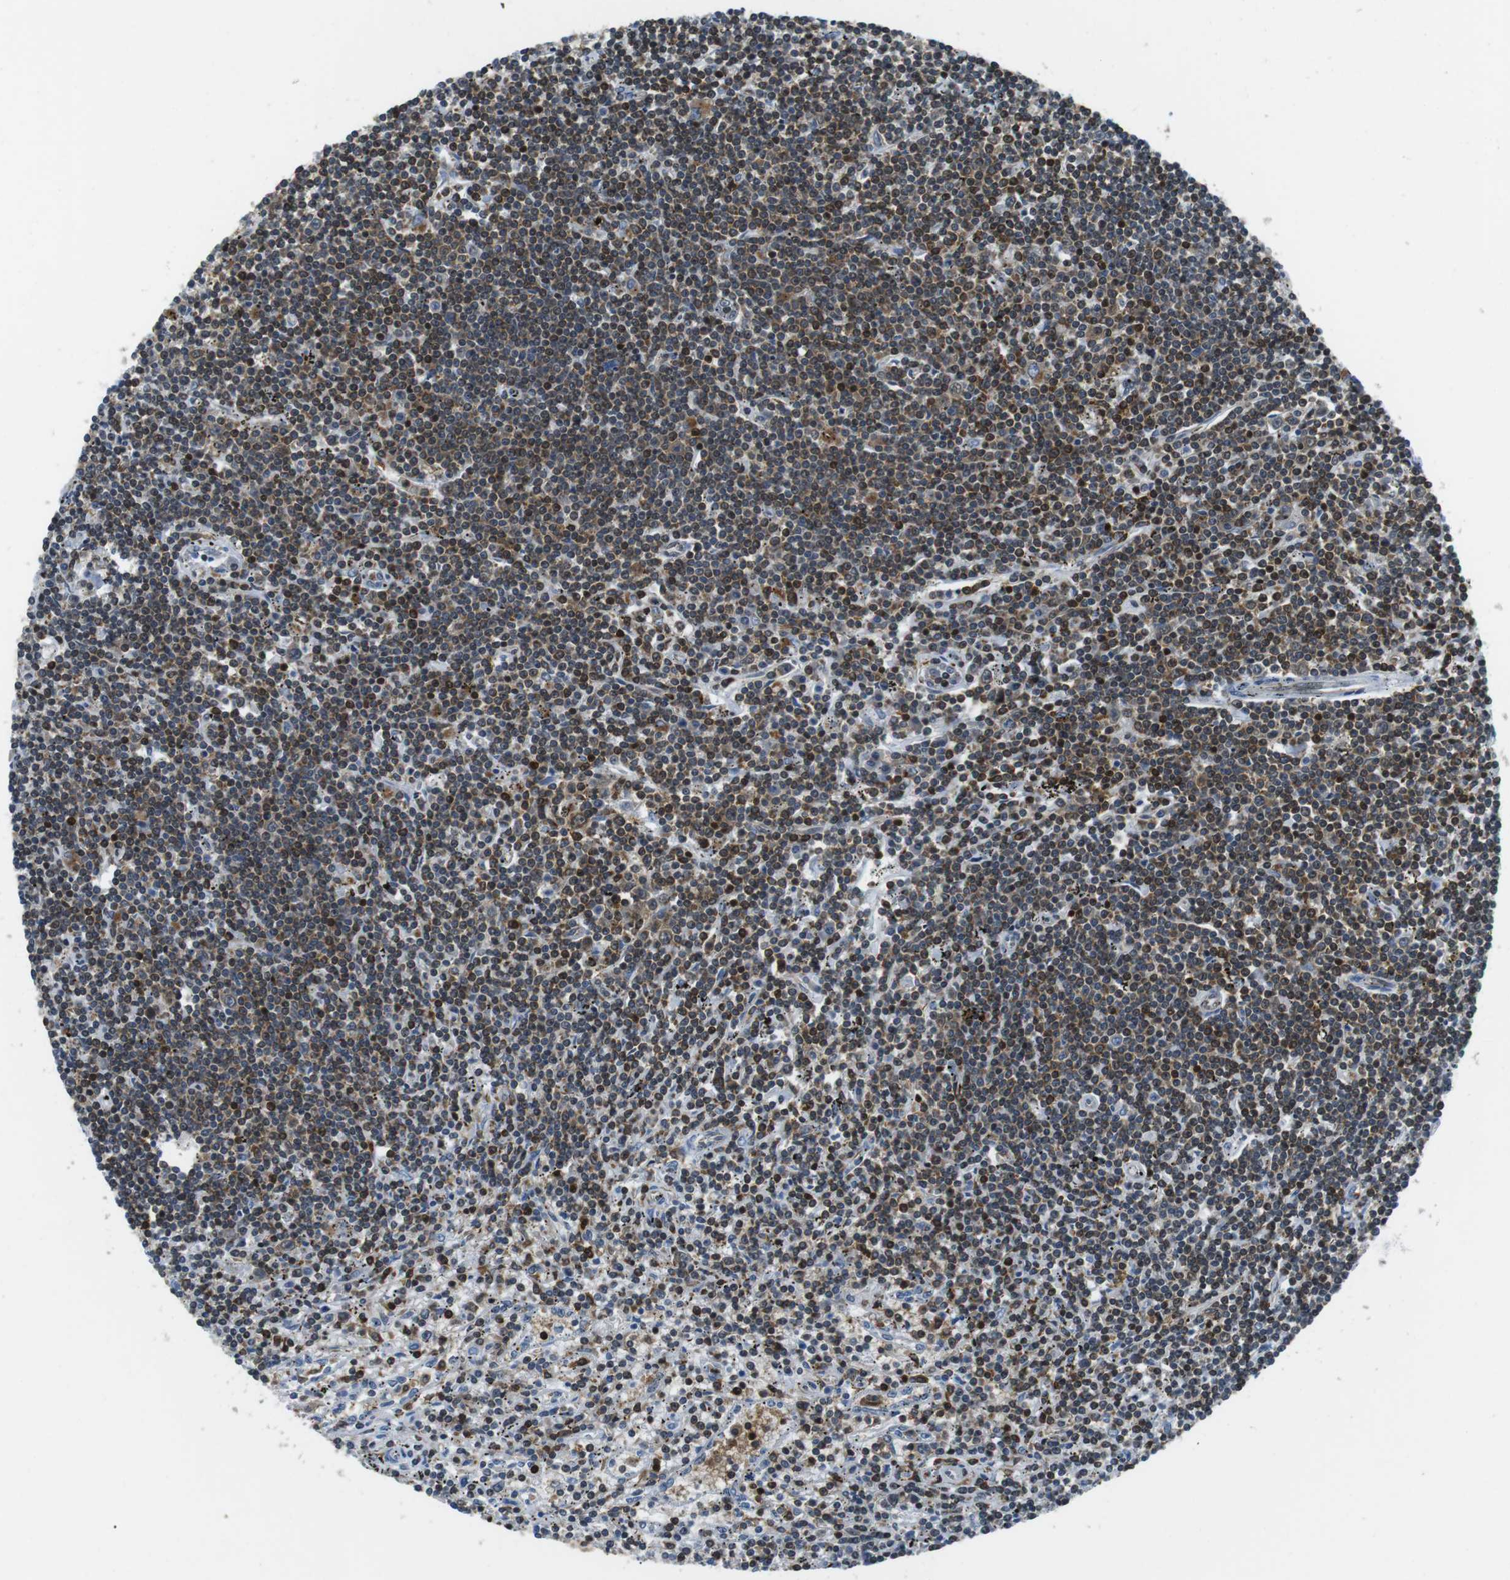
{"staining": {"intensity": "moderate", "quantity": "25%-75%", "location": "cytoplasmic/membranous,nuclear"}, "tissue": "lymphoma", "cell_type": "Tumor cells", "image_type": "cancer", "snomed": [{"axis": "morphology", "description": "Malignant lymphoma, non-Hodgkin's type, Low grade"}, {"axis": "topography", "description": "Spleen"}], "caption": "An IHC photomicrograph of tumor tissue is shown. Protein staining in brown highlights moderate cytoplasmic/membranous and nuclear positivity in lymphoma within tumor cells. Nuclei are stained in blue.", "gene": "STK10", "patient": {"sex": "male", "age": 76}}